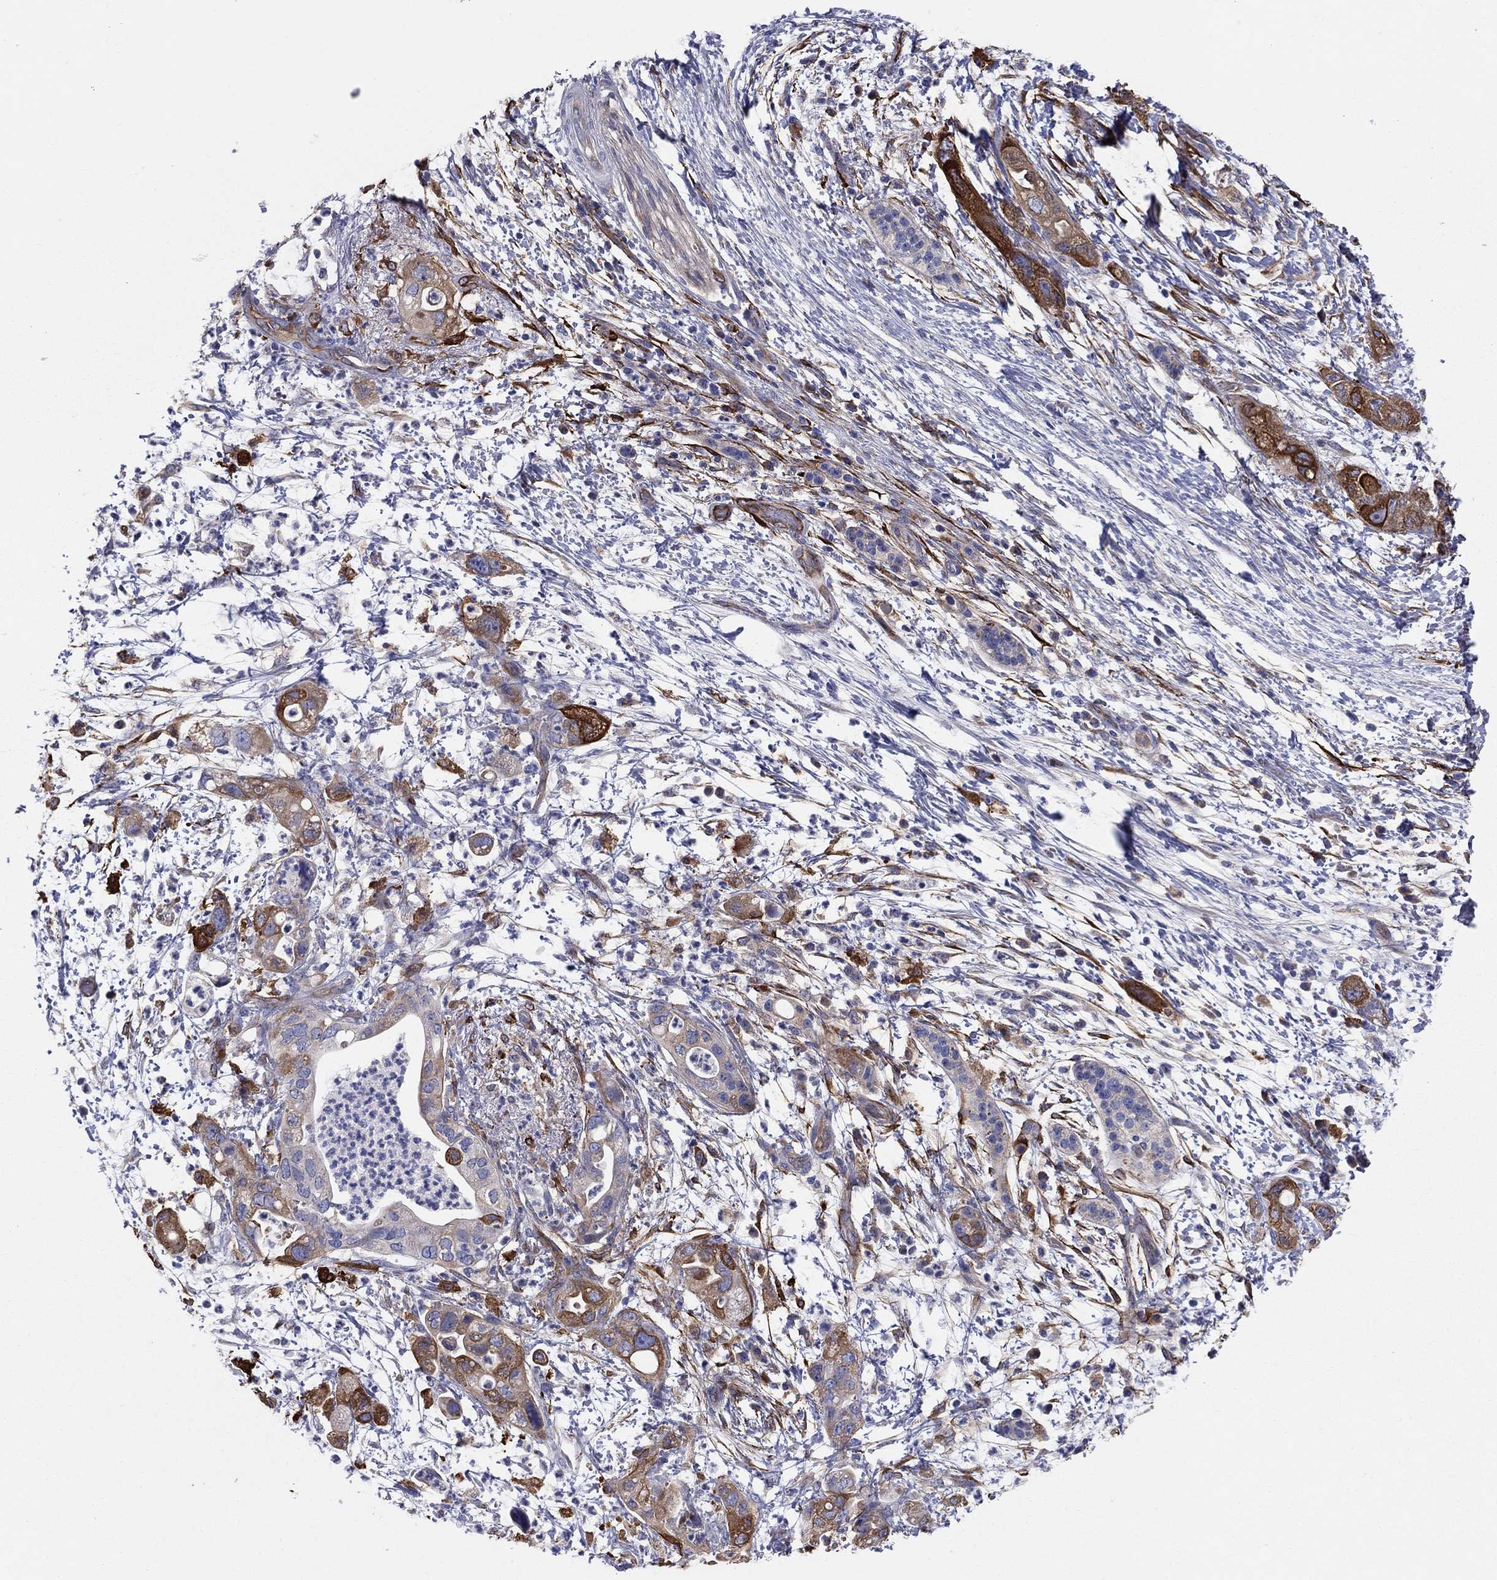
{"staining": {"intensity": "strong", "quantity": "25%-75%", "location": "cytoplasmic/membranous"}, "tissue": "pancreatic cancer", "cell_type": "Tumor cells", "image_type": "cancer", "snomed": [{"axis": "morphology", "description": "Adenocarcinoma, NOS"}, {"axis": "topography", "description": "Pancreas"}], "caption": "Tumor cells demonstrate strong cytoplasmic/membranous staining in approximately 25%-75% of cells in pancreatic adenocarcinoma. Nuclei are stained in blue.", "gene": "EMP2", "patient": {"sex": "female", "age": 72}}